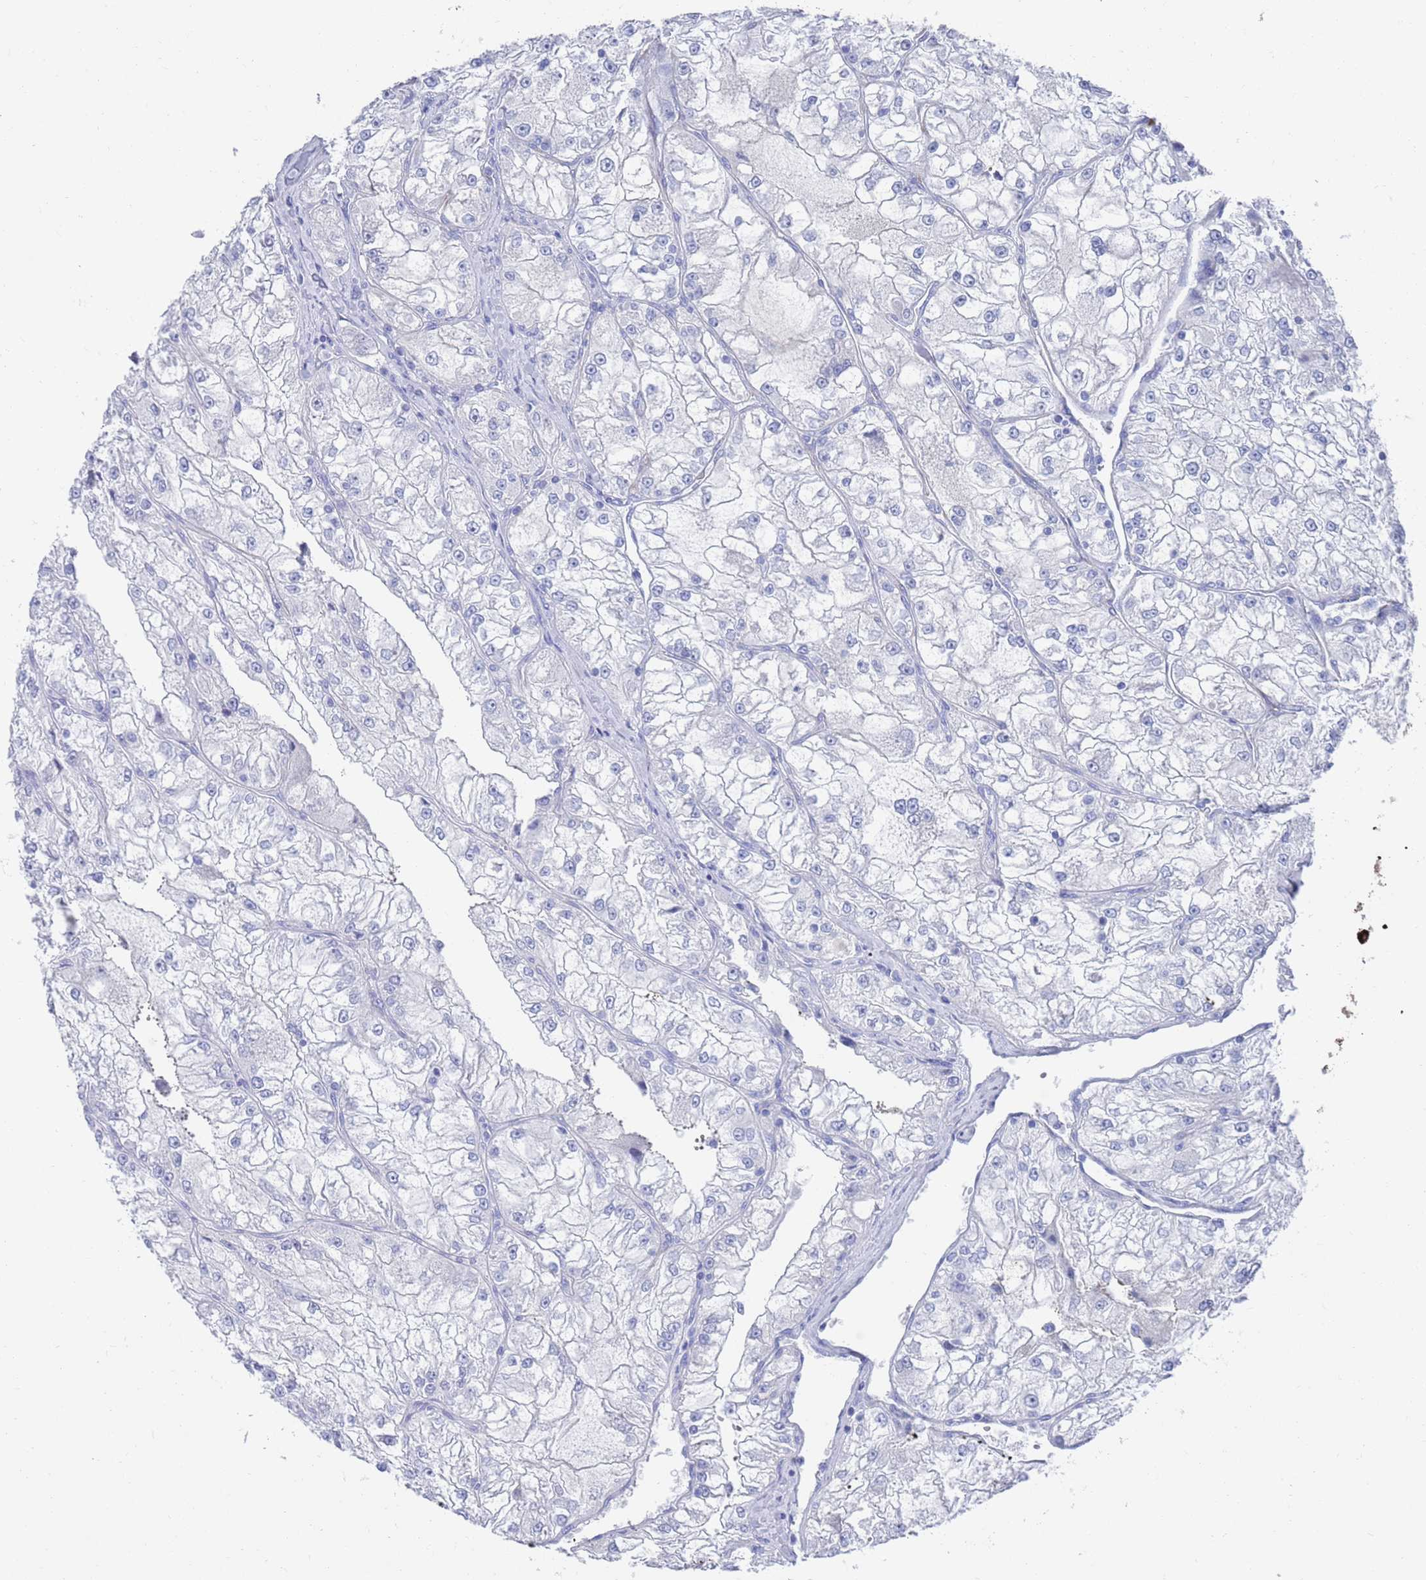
{"staining": {"intensity": "negative", "quantity": "none", "location": "none"}, "tissue": "renal cancer", "cell_type": "Tumor cells", "image_type": "cancer", "snomed": [{"axis": "morphology", "description": "Adenocarcinoma, NOS"}, {"axis": "topography", "description": "Kidney"}], "caption": "IHC micrograph of neoplastic tissue: human renal cancer stained with DAB (3,3'-diaminobenzidine) displays no significant protein positivity in tumor cells.", "gene": "MTMR2", "patient": {"sex": "female", "age": 72}}